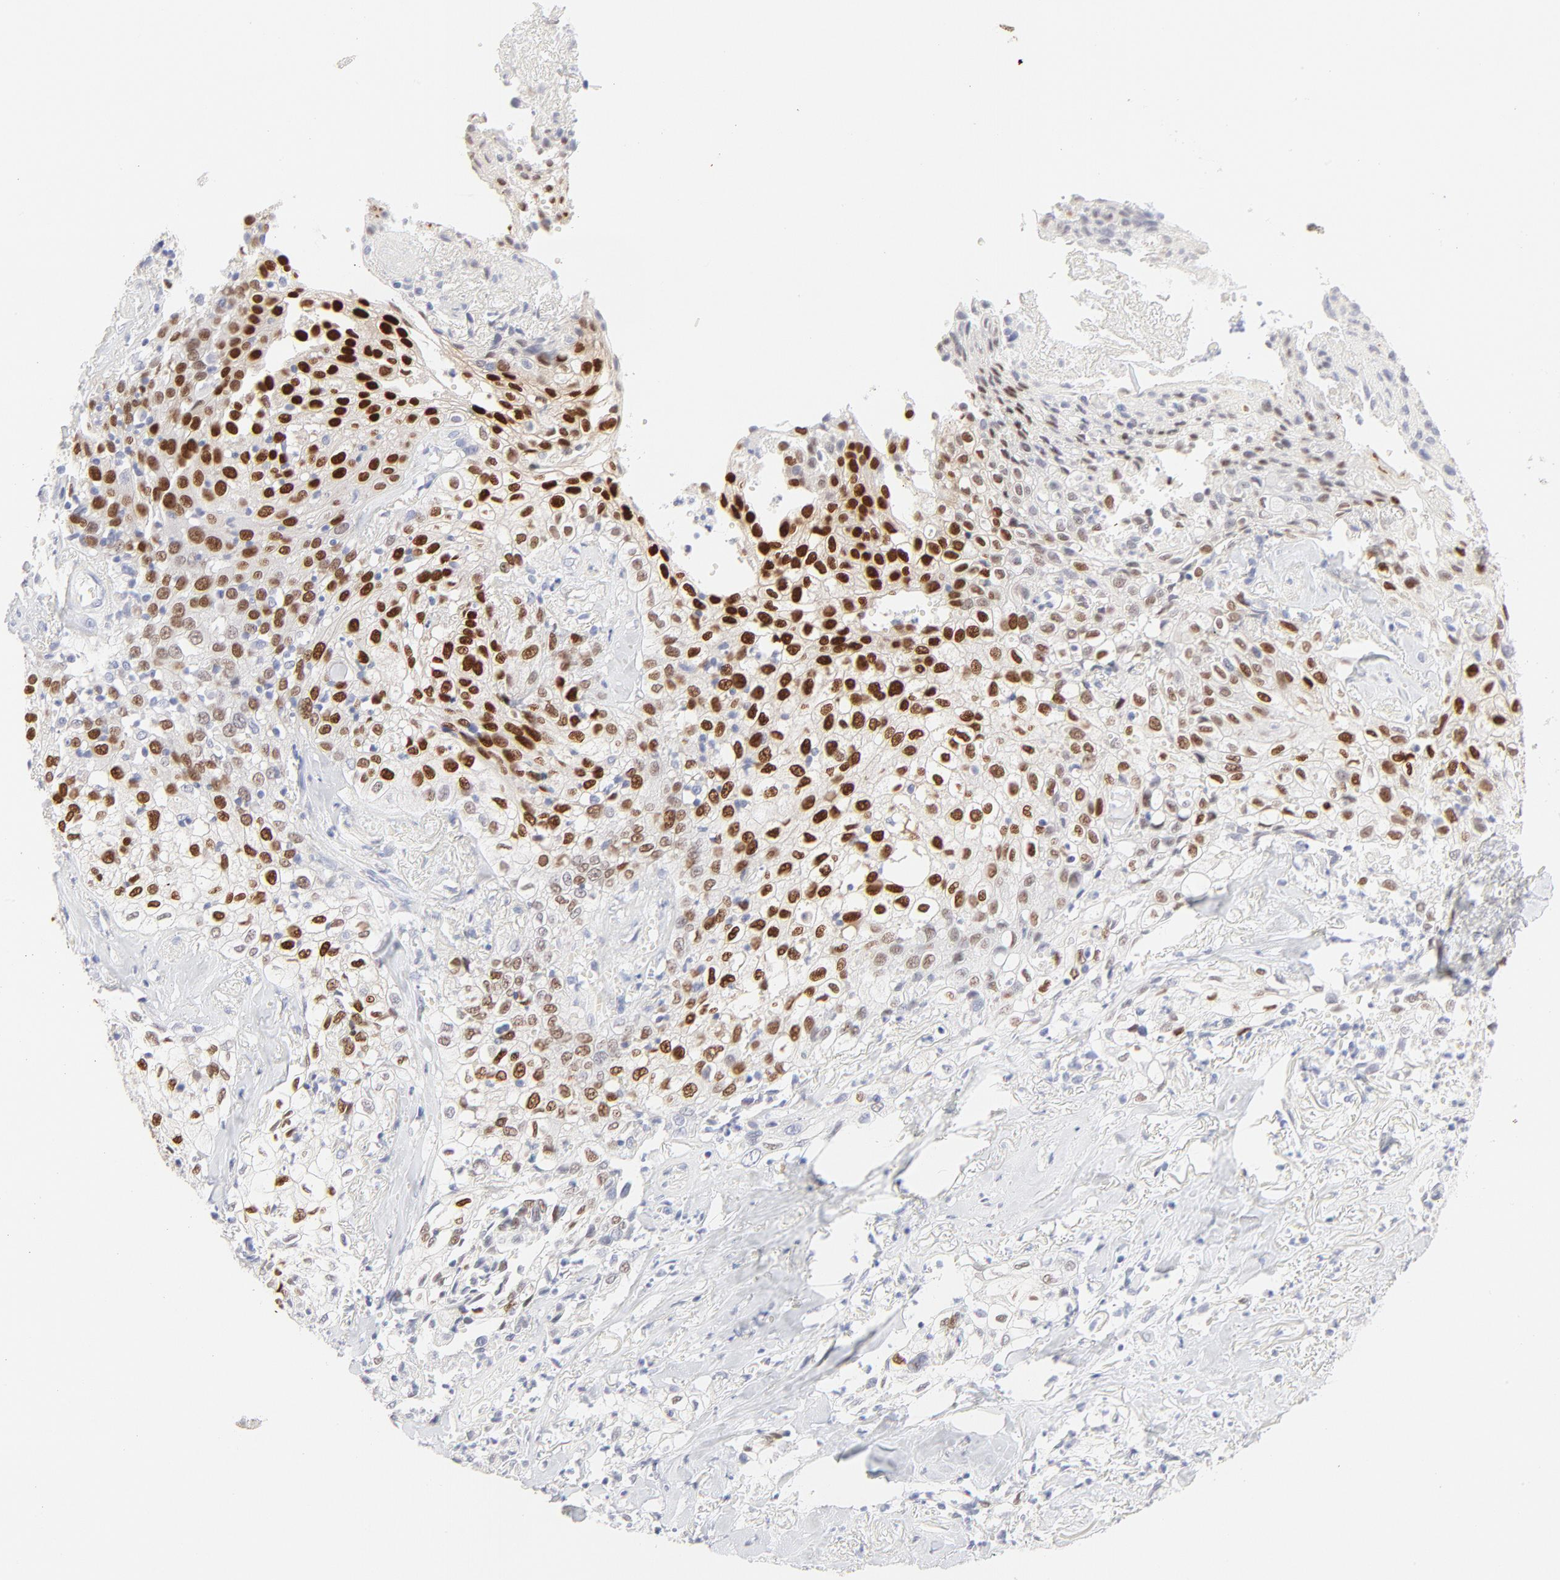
{"staining": {"intensity": "strong", "quantity": "25%-75%", "location": "nuclear"}, "tissue": "skin cancer", "cell_type": "Tumor cells", "image_type": "cancer", "snomed": [{"axis": "morphology", "description": "Squamous cell carcinoma, NOS"}, {"axis": "topography", "description": "Skin"}], "caption": "Immunohistochemical staining of skin cancer (squamous cell carcinoma) demonstrates high levels of strong nuclear protein expression in approximately 25%-75% of tumor cells.", "gene": "ELF3", "patient": {"sex": "male", "age": 65}}